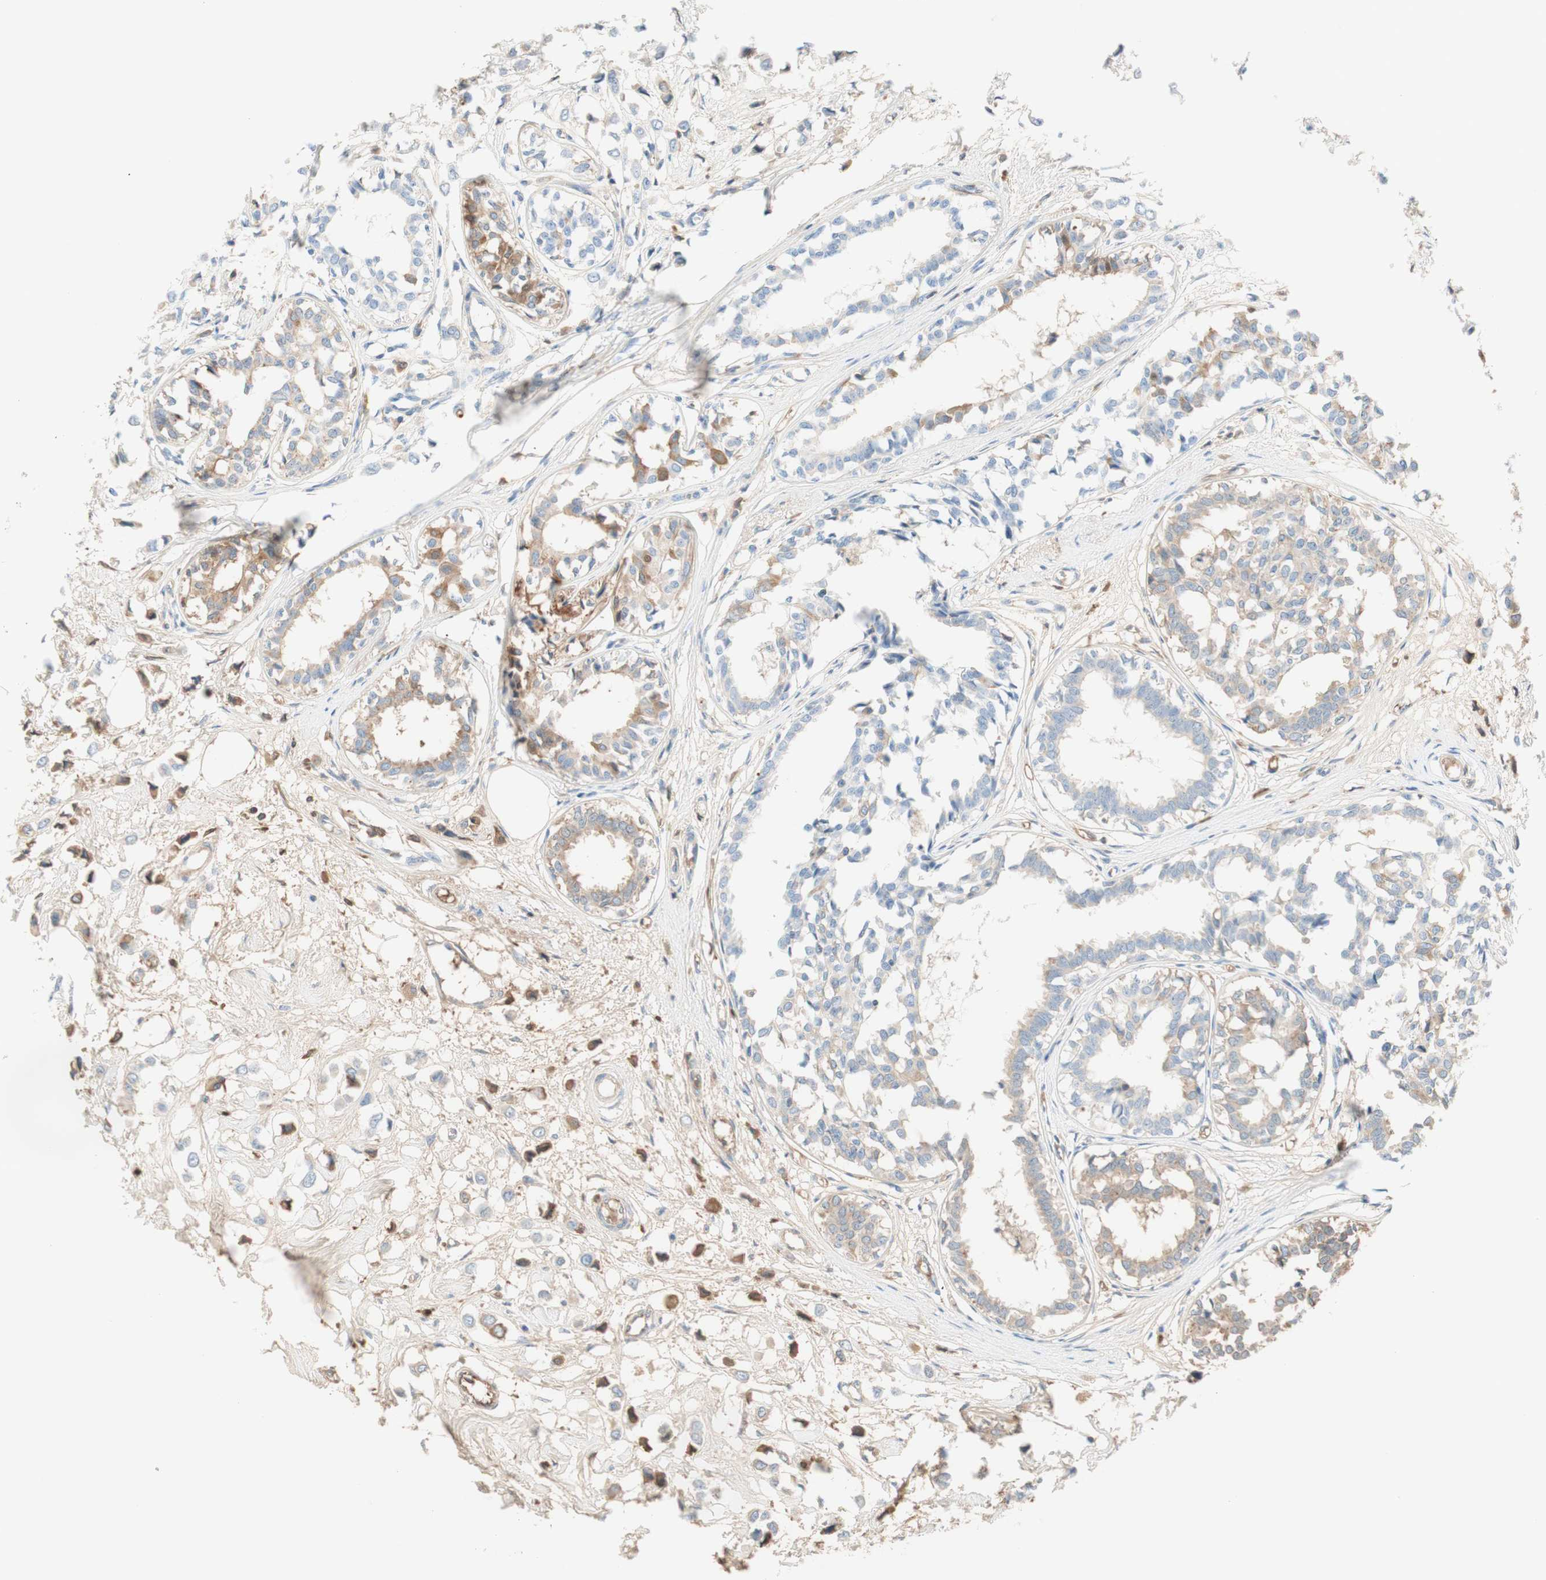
{"staining": {"intensity": "weak", "quantity": "25%-75%", "location": "cytoplasmic/membranous"}, "tissue": "breast cancer", "cell_type": "Tumor cells", "image_type": "cancer", "snomed": [{"axis": "morphology", "description": "Lobular carcinoma"}, {"axis": "topography", "description": "Breast"}], "caption": "This image displays breast cancer (lobular carcinoma) stained with immunohistochemistry (IHC) to label a protein in brown. The cytoplasmic/membranous of tumor cells show weak positivity for the protein. Nuclei are counter-stained blue.", "gene": "KNG1", "patient": {"sex": "female", "age": 51}}